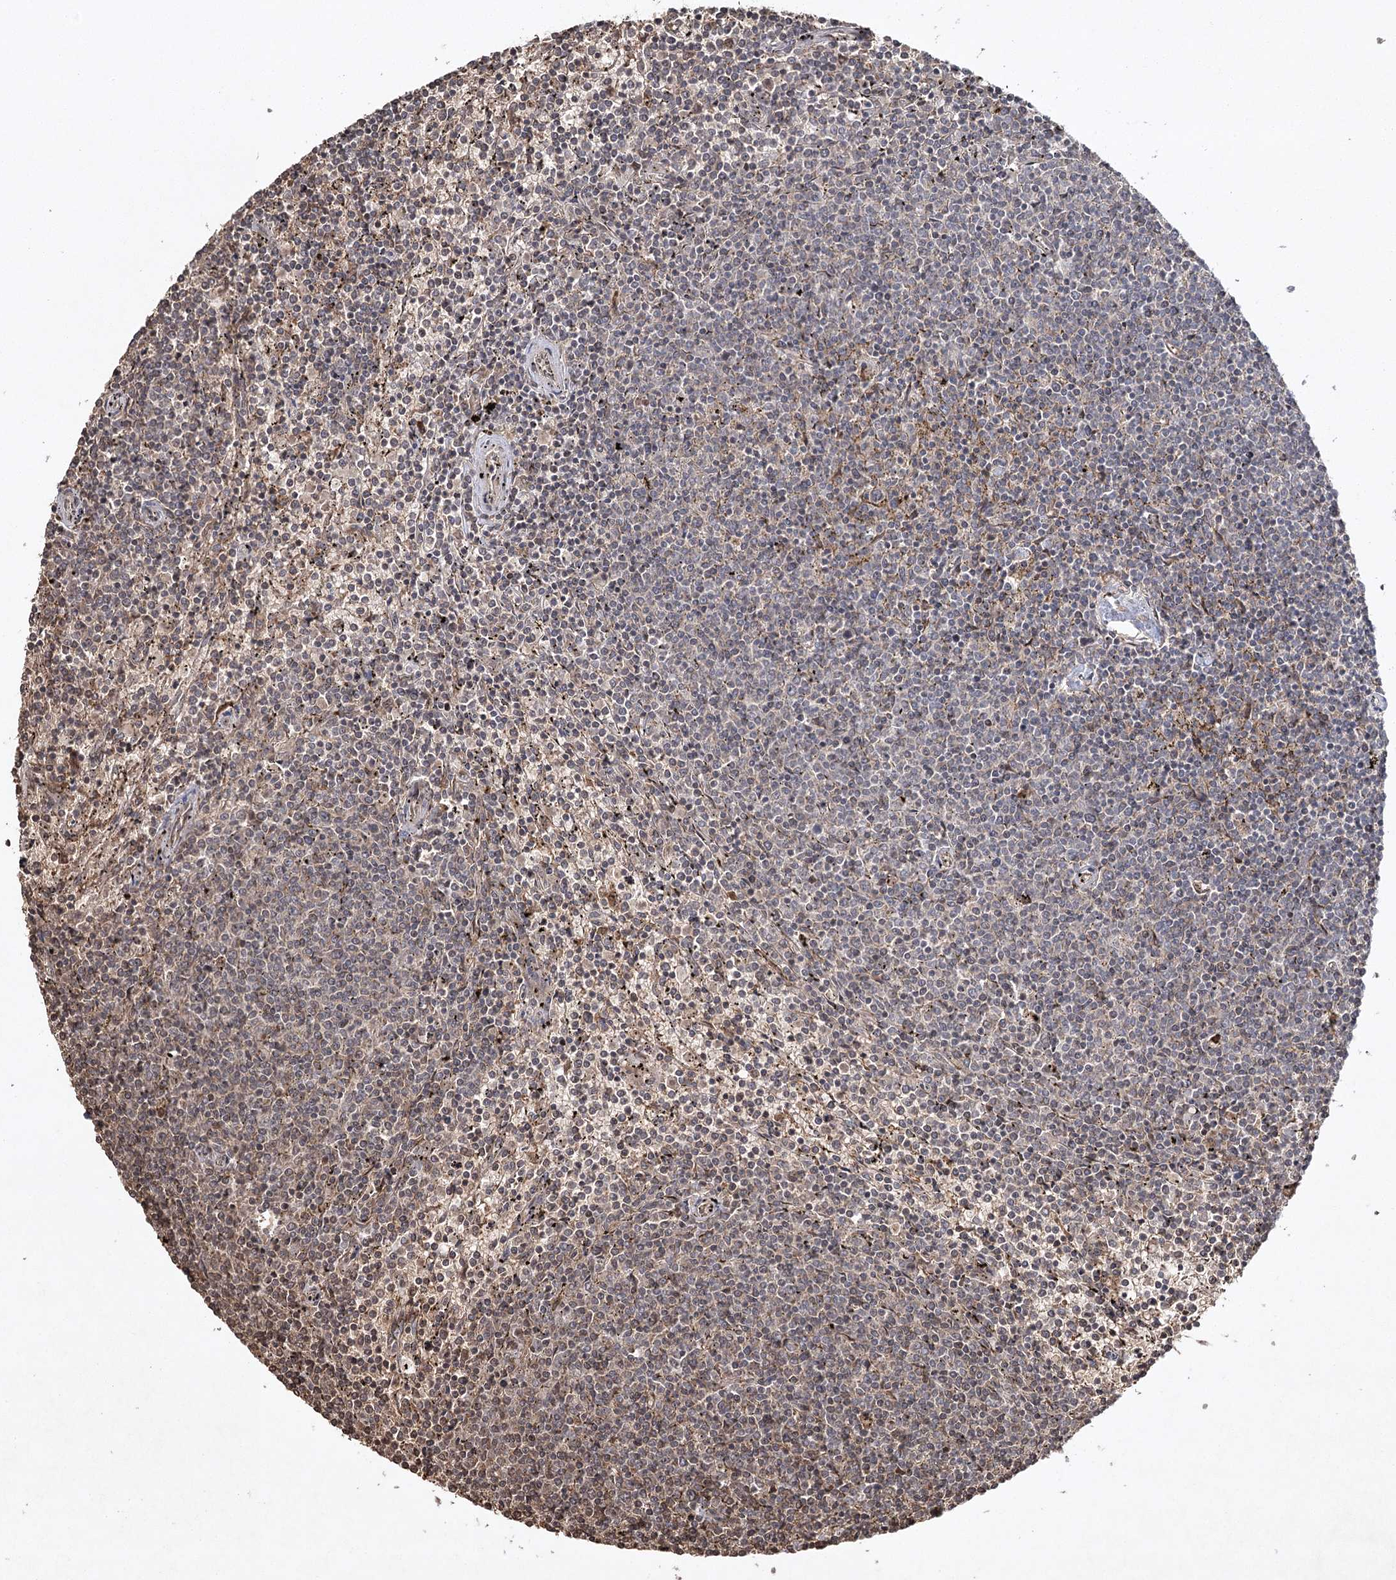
{"staining": {"intensity": "weak", "quantity": "<25%", "location": "cytoplasmic/membranous"}, "tissue": "lymphoma", "cell_type": "Tumor cells", "image_type": "cancer", "snomed": [{"axis": "morphology", "description": "Malignant lymphoma, non-Hodgkin's type, Low grade"}, {"axis": "topography", "description": "Spleen"}], "caption": "Histopathology image shows no significant protein positivity in tumor cells of malignant lymphoma, non-Hodgkin's type (low-grade).", "gene": "CYP2B6", "patient": {"sex": "female", "age": 50}}